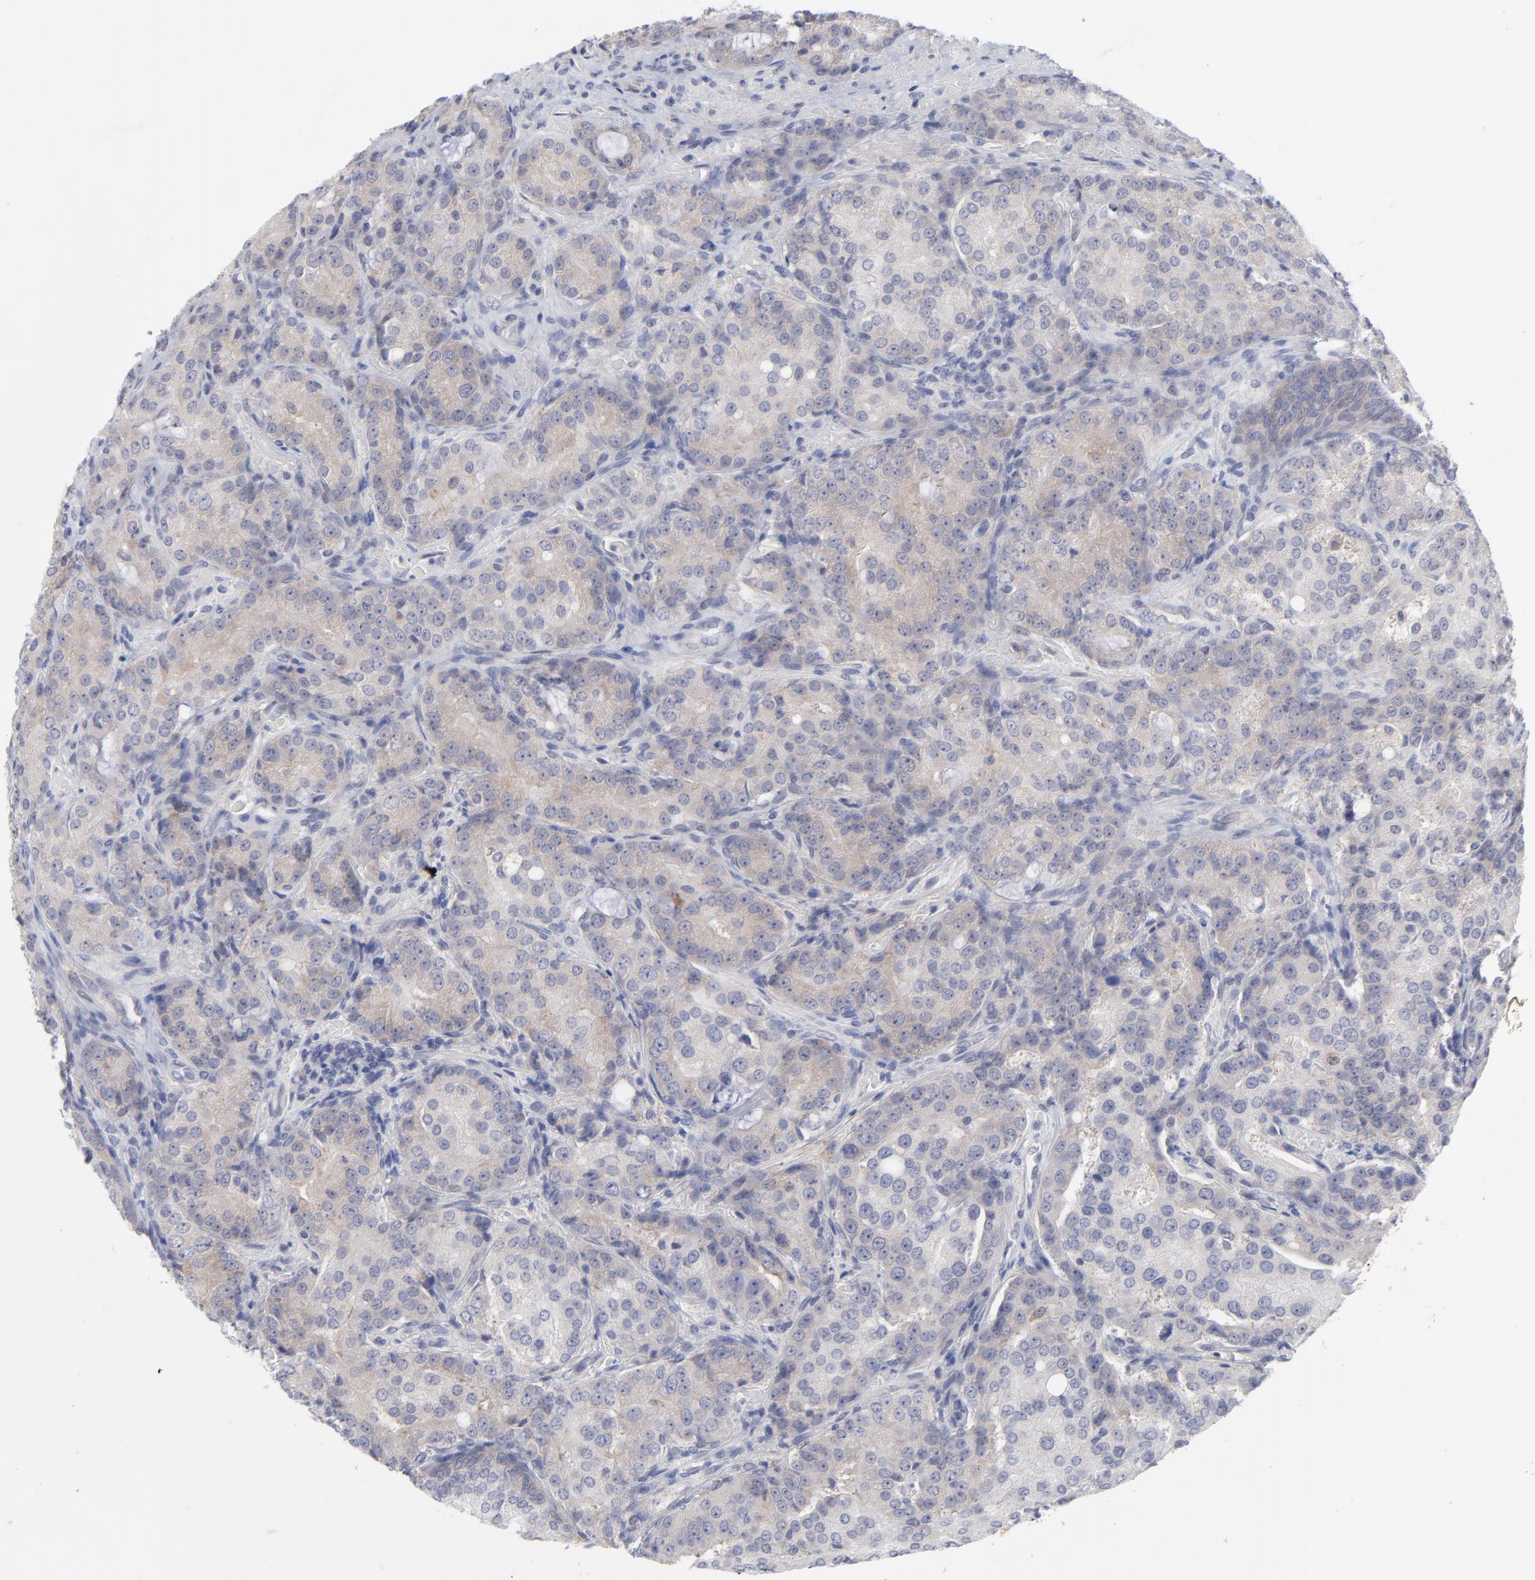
{"staining": {"intensity": "negative", "quantity": "none", "location": "none"}, "tissue": "prostate cancer", "cell_type": "Tumor cells", "image_type": "cancer", "snomed": [{"axis": "morphology", "description": "Adenocarcinoma, High grade"}, {"axis": "topography", "description": "Prostate"}], "caption": "Prostate cancer was stained to show a protein in brown. There is no significant staining in tumor cells. (DAB immunohistochemistry with hematoxylin counter stain).", "gene": "RPS24", "patient": {"sex": "male", "age": 72}}